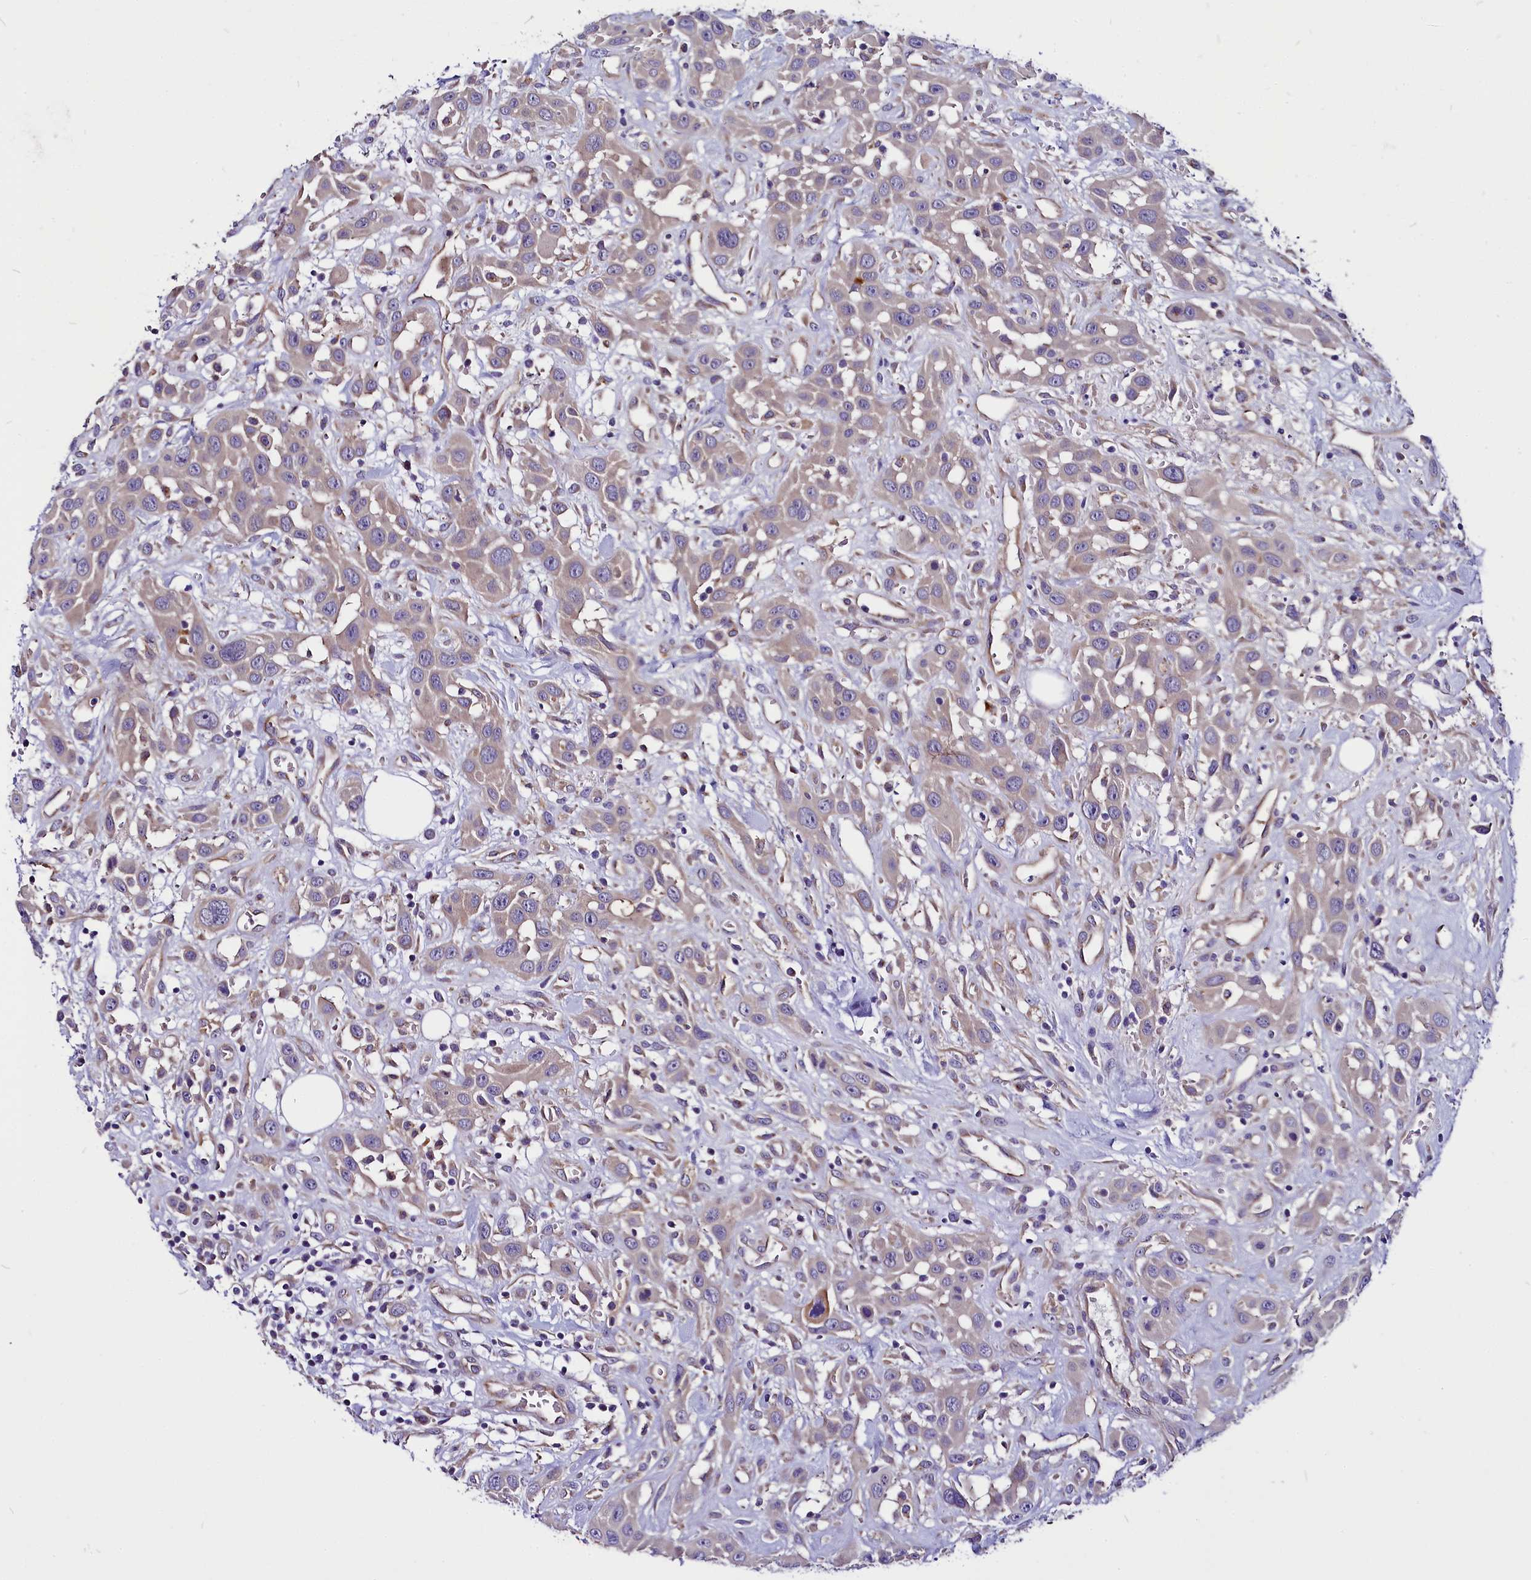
{"staining": {"intensity": "weak", "quantity": "<25%", "location": "cytoplasmic/membranous"}, "tissue": "head and neck cancer", "cell_type": "Tumor cells", "image_type": "cancer", "snomed": [{"axis": "morphology", "description": "Squamous cell carcinoma, NOS"}, {"axis": "topography", "description": "Head-Neck"}], "caption": "Head and neck cancer (squamous cell carcinoma) was stained to show a protein in brown. There is no significant expression in tumor cells. (DAB immunohistochemistry (IHC) visualized using brightfield microscopy, high magnification).", "gene": "CEP170", "patient": {"sex": "male", "age": 81}}